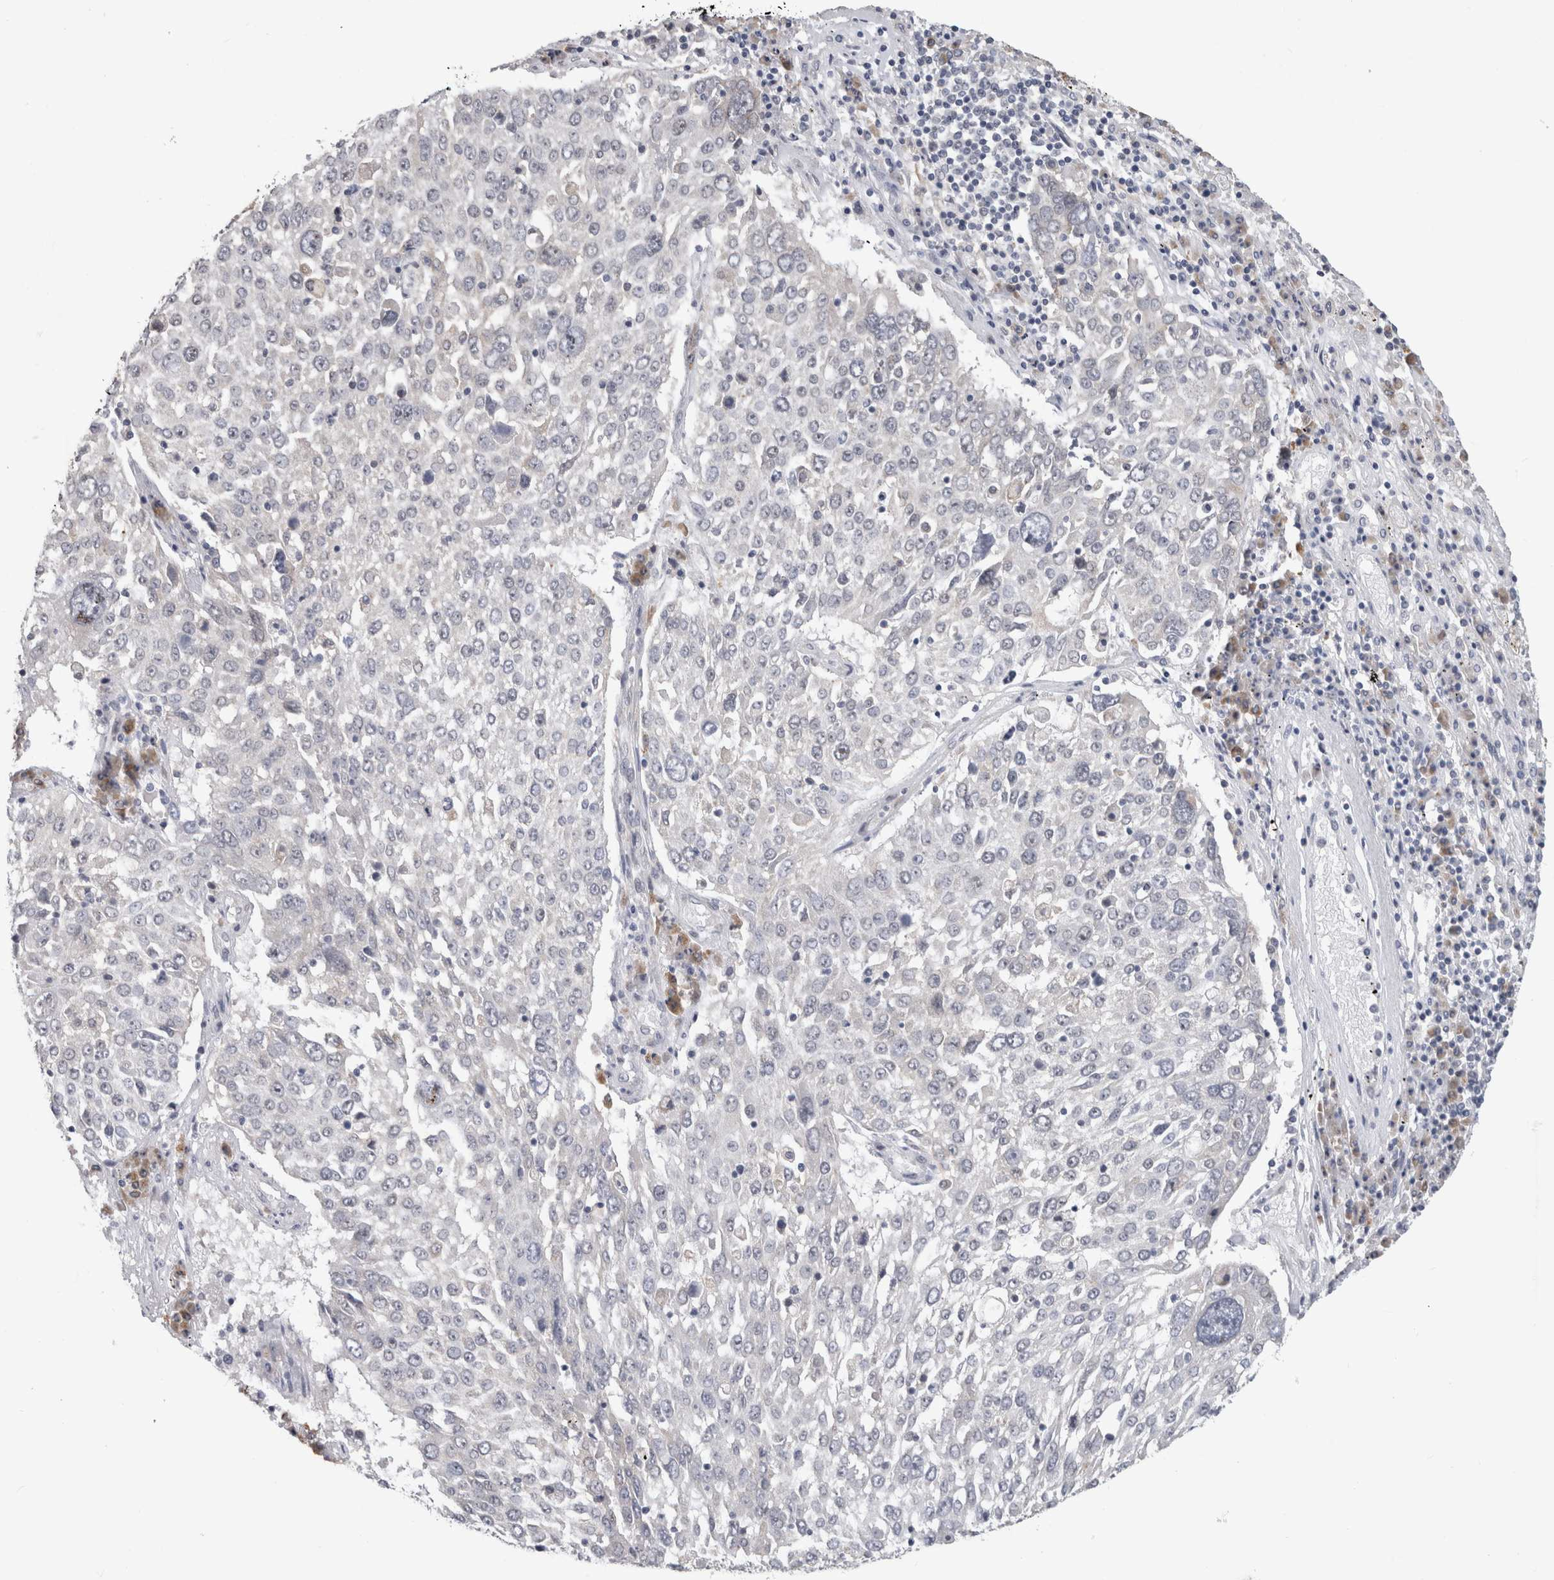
{"staining": {"intensity": "negative", "quantity": "none", "location": "none"}, "tissue": "lung cancer", "cell_type": "Tumor cells", "image_type": "cancer", "snomed": [{"axis": "morphology", "description": "Squamous cell carcinoma, NOS"}, {"axis": "topography", "description": "Lung"}], "caption": "A micrograph of human lung cancer is negative for staining in tumor cells.", "gene": "TMEM242", "patient": {"sex": "male", "age": 65}}